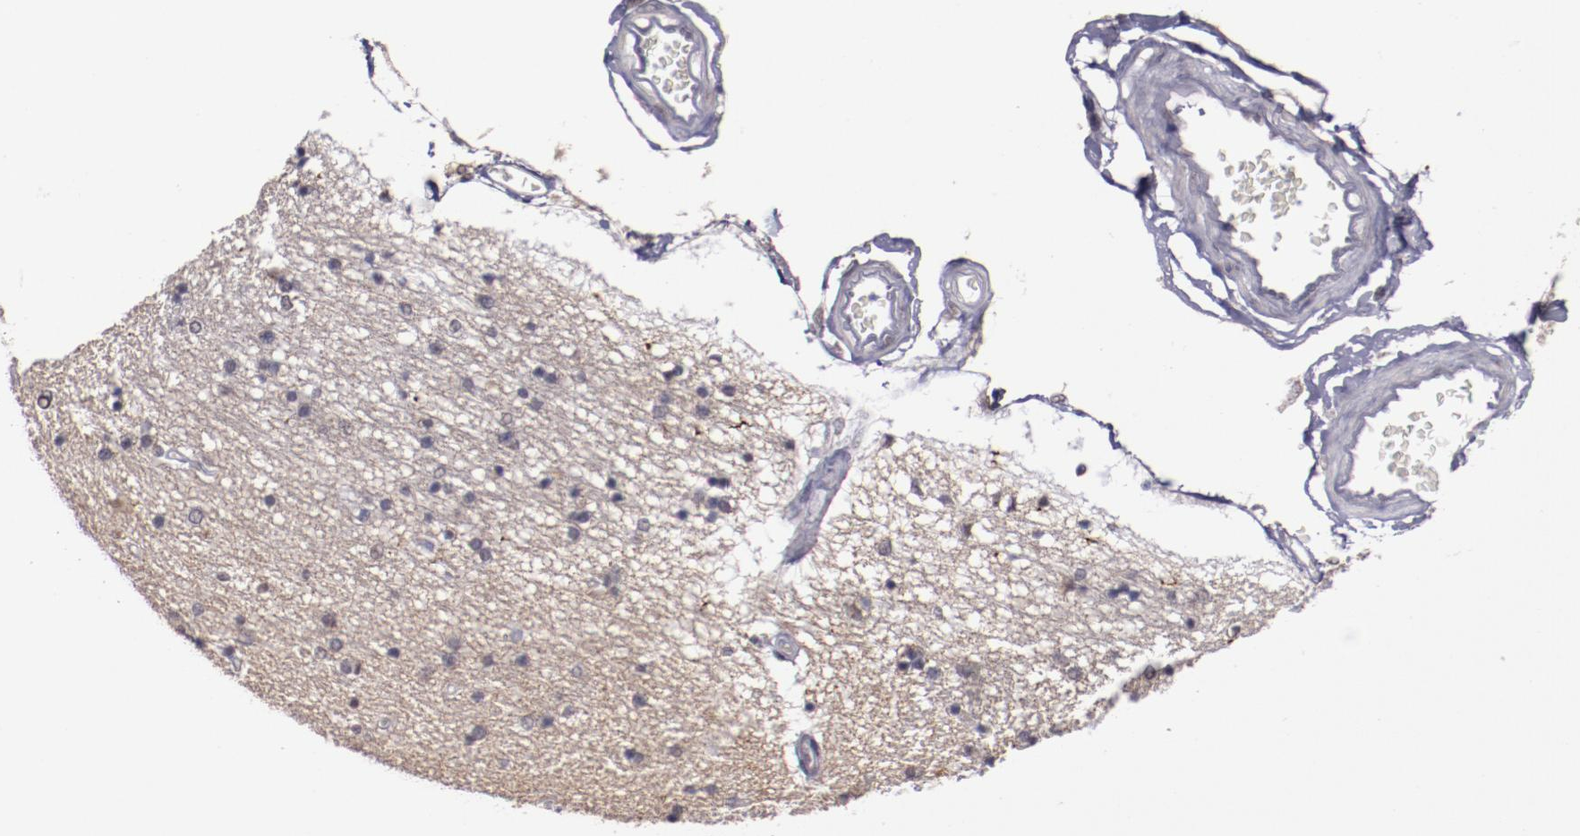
{"staining": {"intensity": "negative", "quantity": "none", "location": "none"}, "tissue": "hippocampus", "cell_type": "Glial cells", "image_type": "normal", "snomed": [{"axis": "morphology", "description": "Normal tissue, NOS"}, {"axis": "topography", "description": "Hippocampus"}], "caption": "Protein analysis of benign hippocampus displays no significant staining in glial cells.", "gene": "NRXN3", "patient": {"sex": "female", "age": 54}}